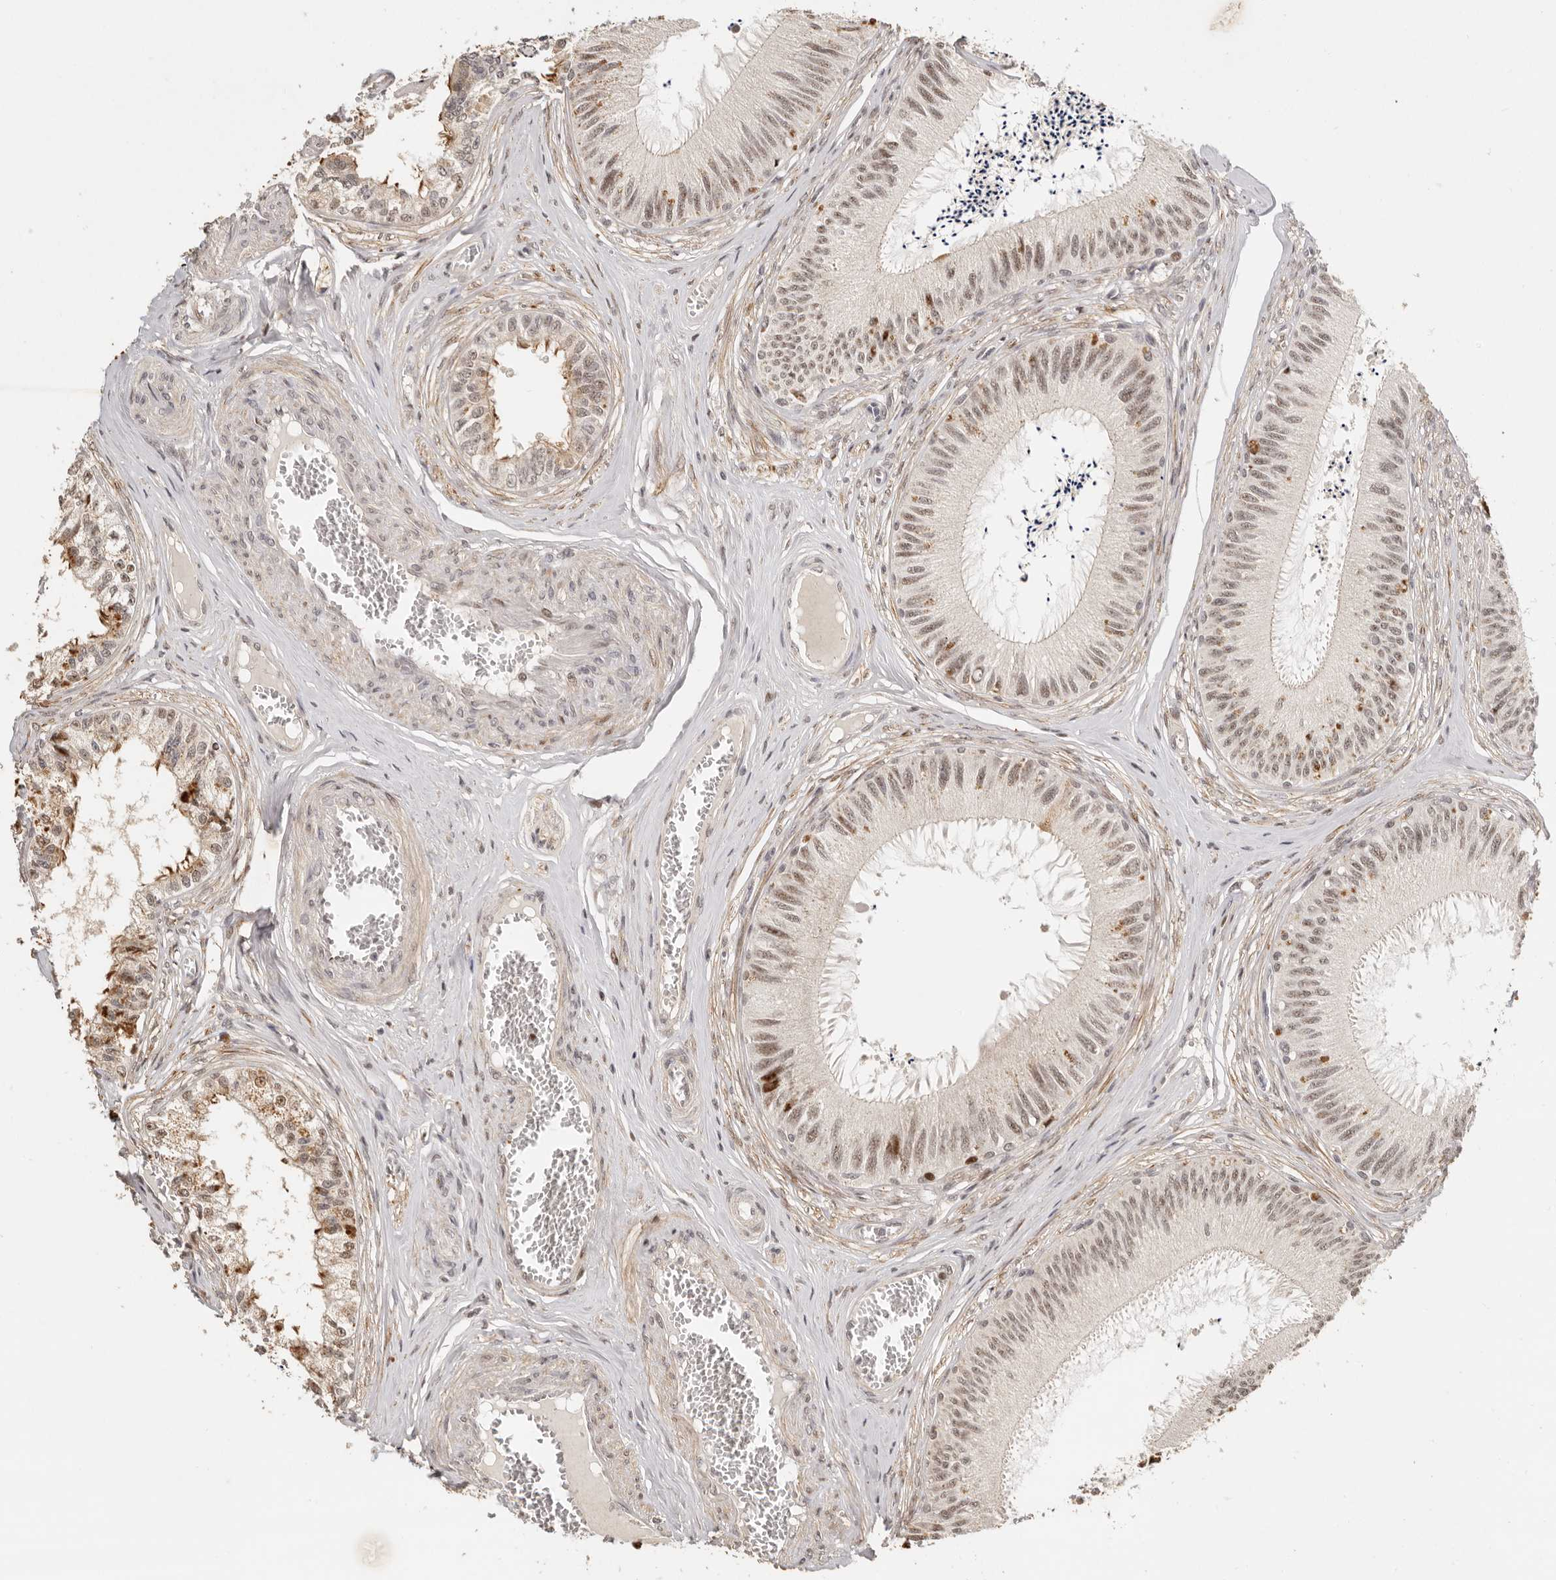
{"staining": {"intensity": "moderate", "quantity": ">75%", "location": "cytoplasmic/membranous,nuclear"}, "tissue": "epididymis", "cell_type": "Glandular cells", "image_type": "normal", "snomed": [{"axis": "morphology", "description": "Normal tissue, NOS"}, {"axis": "topography", "description": "Epididymis"}], "caption": "A brown stain highlights moderate cytoplasmic/membranous,nuclear expression of a protein in glandular cells of benign human epididymis. The staining is performed using DAB (3,3'-diaminobenzidine) brown chromogen to label protein expression. The nuclei are counter-stained blue using hematoxylin.", "gene": "GPBP1L1", "patient": {"sex": "male", "age": 79}}